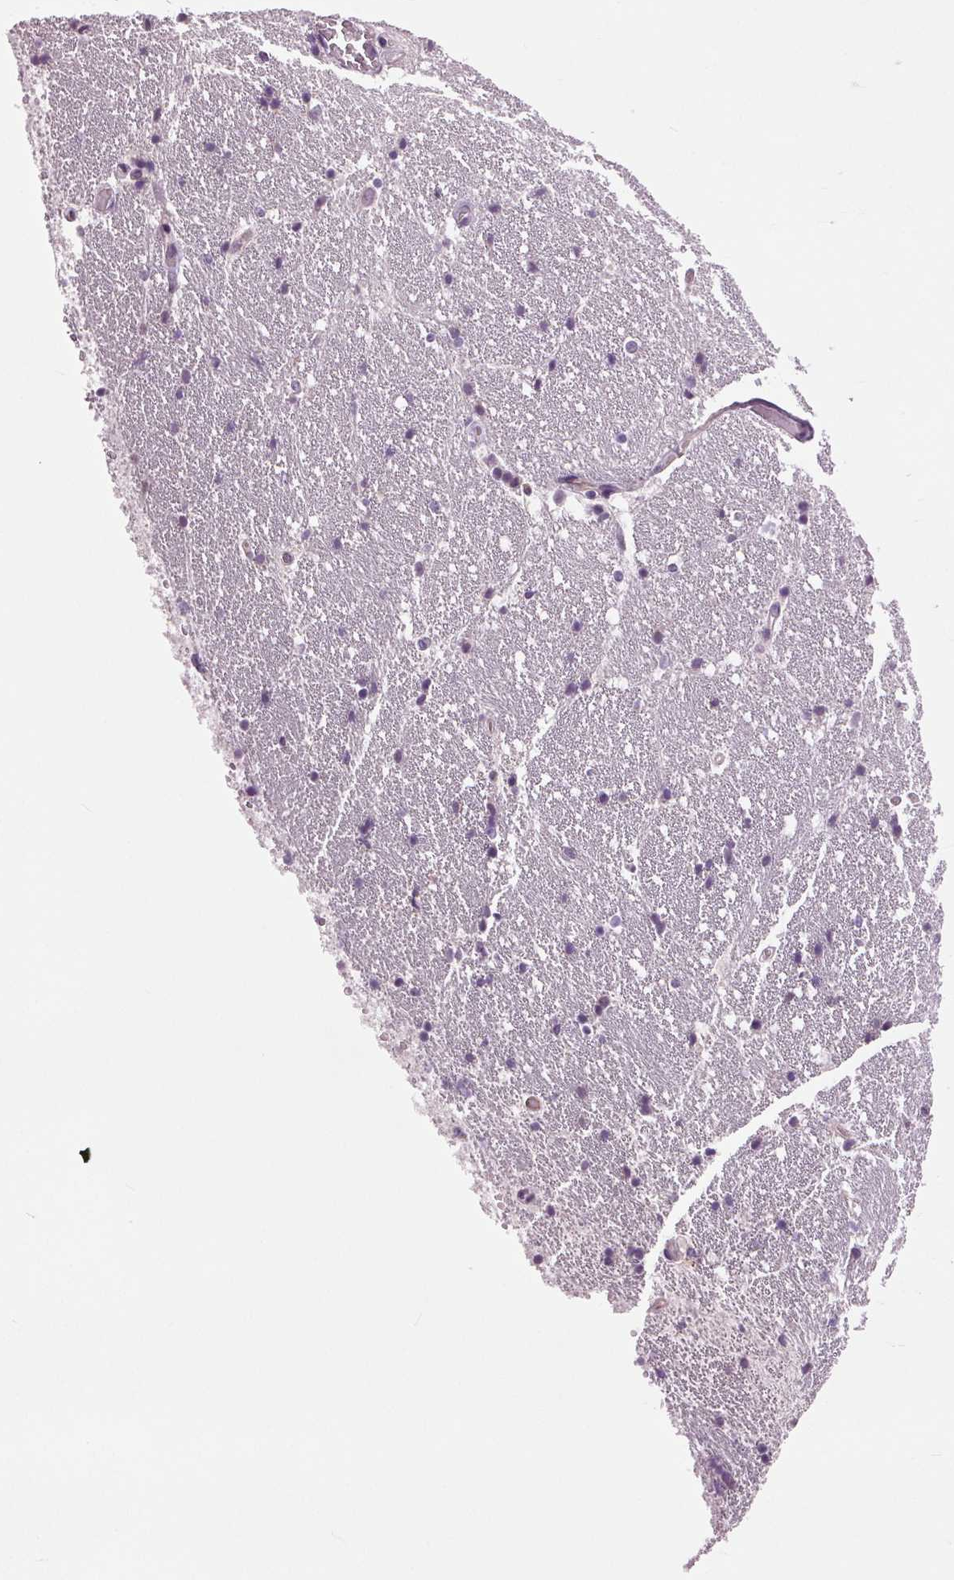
{"staining": {"intensity": "negative", "quantity": "none", "location": "none"}, "tissue": "hippocampus", "cell_type": "Glial cells", "image_type": "normal", "snomed": [{"axis": "morphology", "description": "Normal tissue, NOS"}, {"axis": "topography", "description": "Hippocampus"}], "caption": "Photomicrograph shows no significant protein expression in glial cells of benign hippocampus. (Stains: DAB (3,3'-diaminobenzidine) immunohistochemistry (IHC) with hematoxylin counter stain, Microscopy: brightfield microscopy at high magnification).", "gene": "BSDC1", "patient": {"sex": "male", "age": 63}}